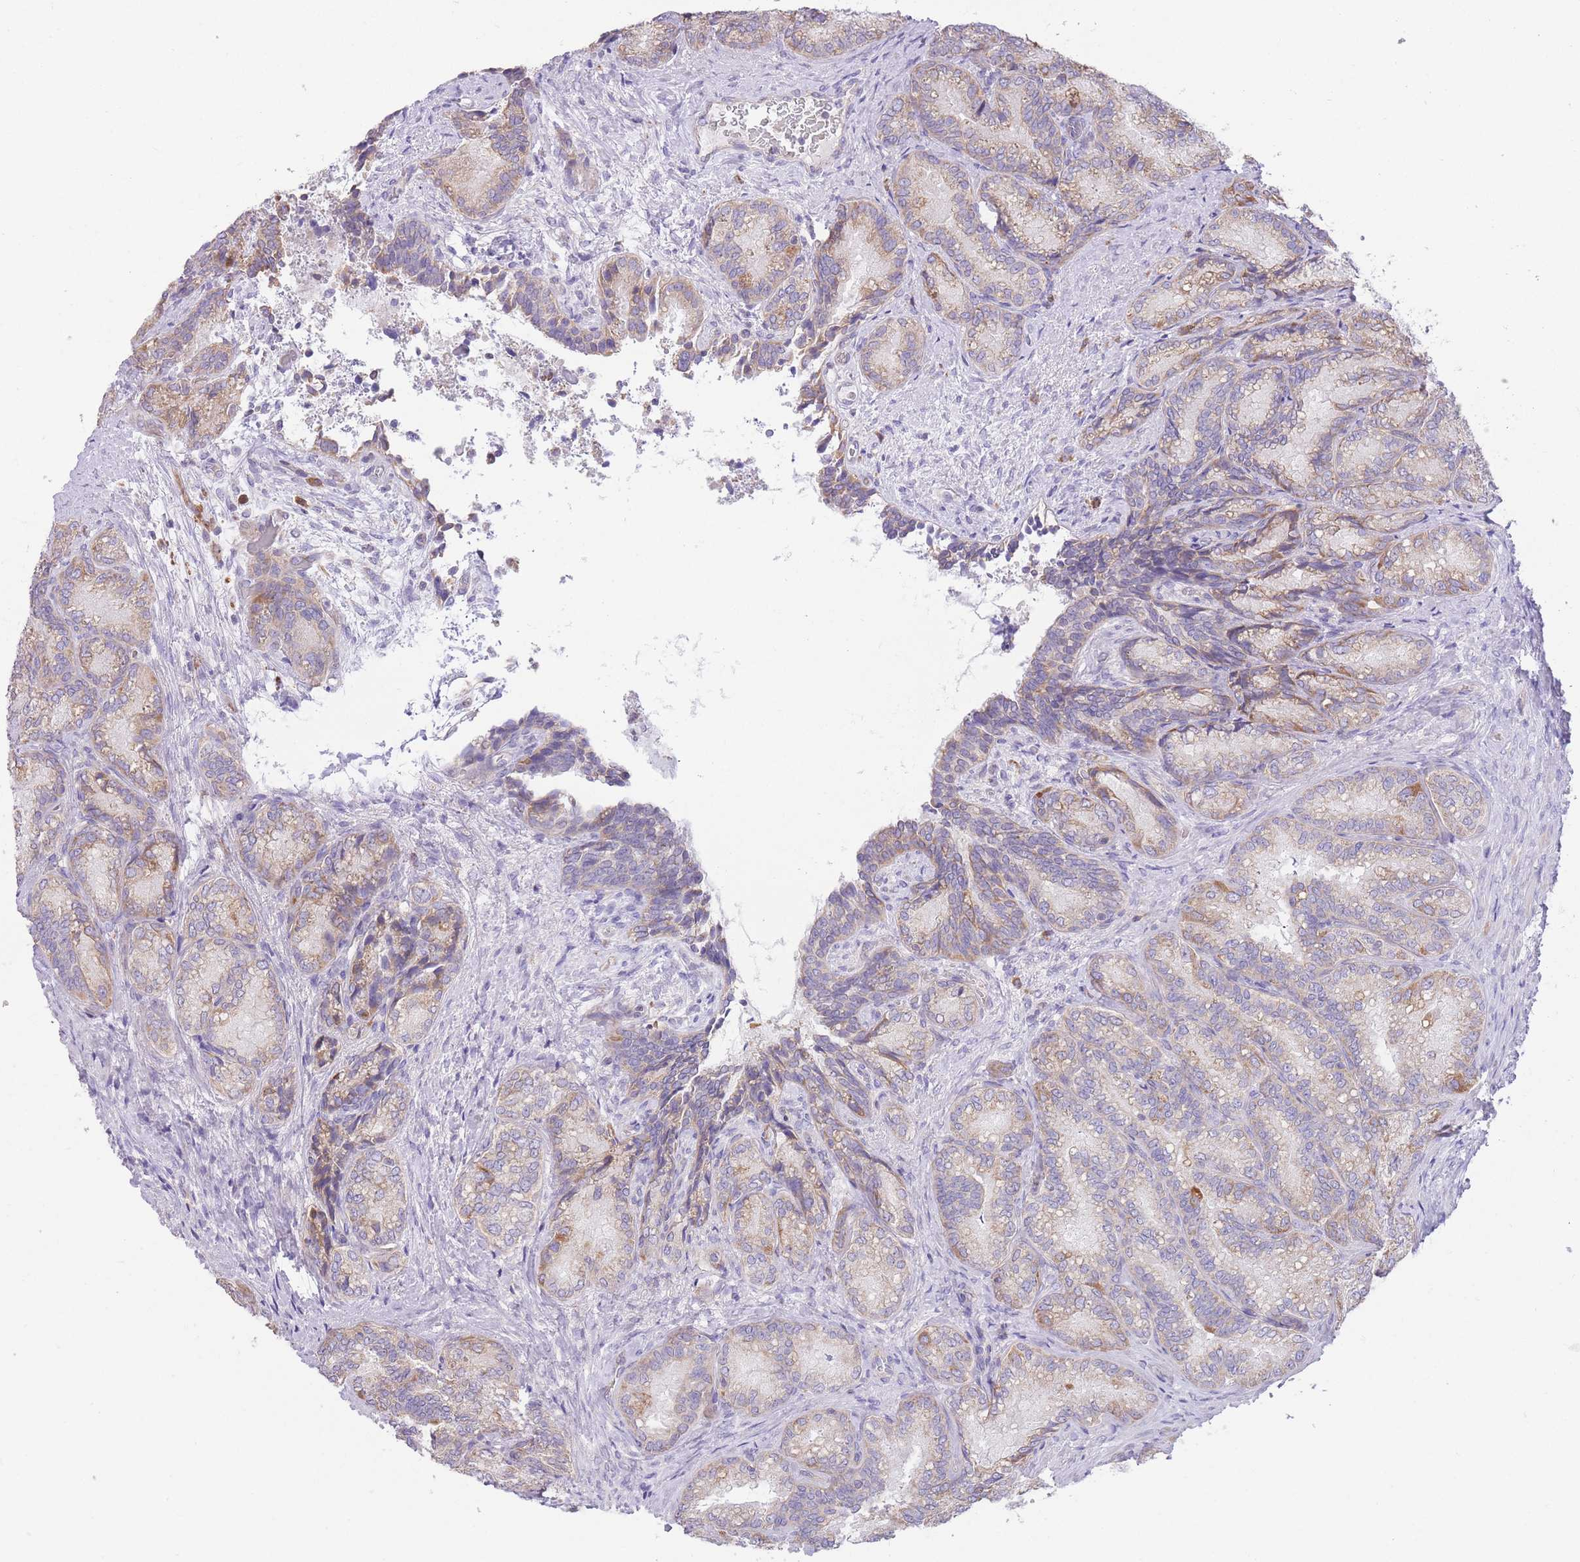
{"staining": {"intensity": "moderate", "quantity": "25%-75%", "location": "cytoplasmic/membranous"}, "tissue": "seminal vesicle", "cell_type": "Glandular cells", "image_type": "normal", "snomed": [{"axis": "morphology", "description": "Normal tissue, NOS"}, {"axis": "topography", "description": "Seminal veicle"}], "caption": "Brown immunohistochemical staining in normal seminal vesicle reveals moderate cytoplasmic/membranous positivity in approximately 25%-75% of glandular cells.", "gene": "BOLA2B", "patient": {"sex": "male", "age": 58}}